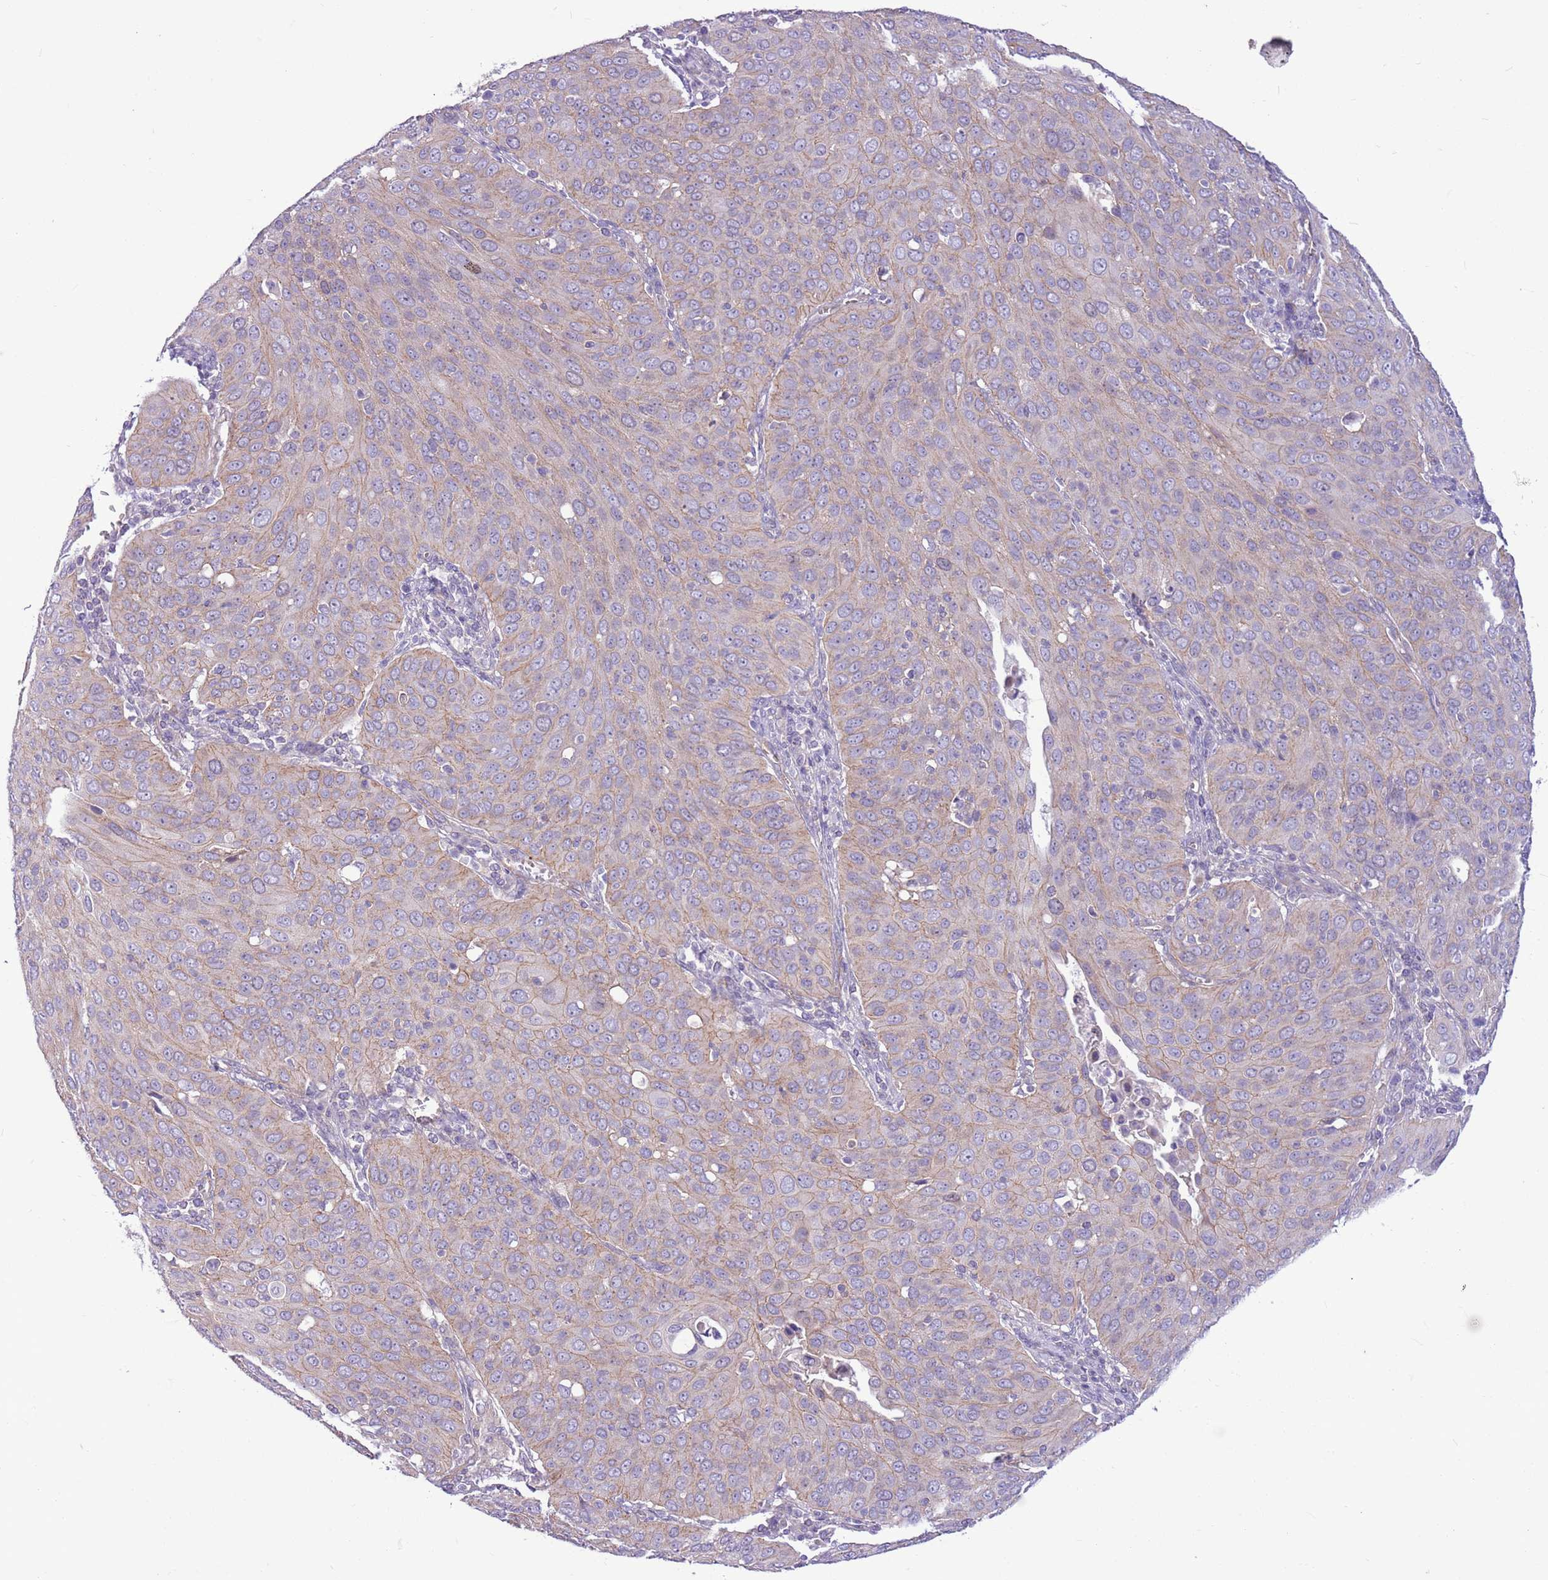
{"staining": {"intensity": "weak", "quantity": "25%-75%", "location": "cytoplasmic/membranous"}, "tissue": "cervical cancer", "cell_type": "Tumor cells", "image_type": "cancer", "snomed": [{"axis": "morphology", "description": "Squamous cell carcinoma, NOS"}, {"axis": "topography", "description": "Cervix"}], "caption": "Tumor cells demonstrate low levels of weak cytoplasmic/membranous positivity in approximately 25%-75% of cells in cervical cancer (squamous cell carcinoma).", "gene": "PARP8", "patient": {"sex": "female", "age": 36}}